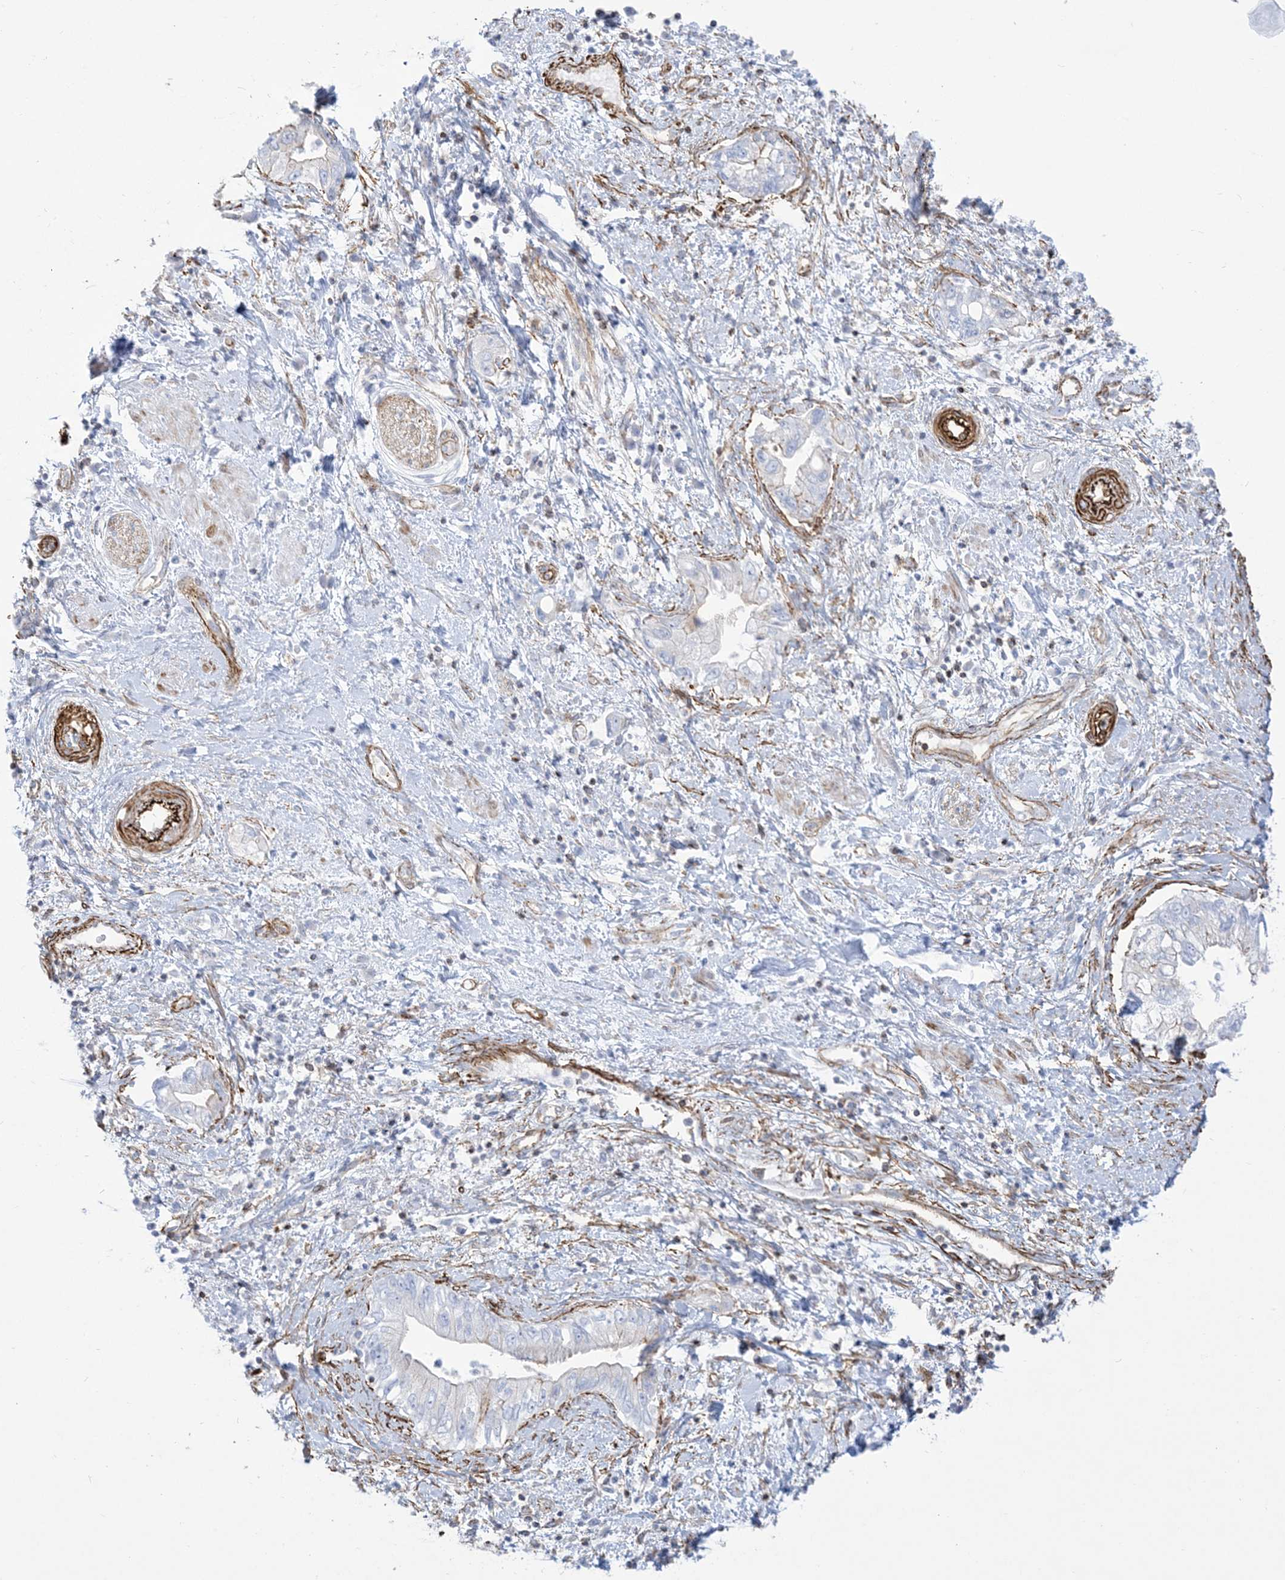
{"staining": {"intensity": "negative", "quantity": "none", "location": "none"}, "tissue": "pancreatic cancer", "cell_type": "Tumor cells", "image_type": "cancer", "snomed": [{"axis": "morphology", "description": "Adenocarcinoma, NOS"}, {"axis": "topography", "description": "Pancreas"}], "caption": "High power microscopy image of an immunohistochemistry (IHC) micrograph of pancreatic adenocarcinoma, revealing no significant expression in tumor cells.", "gene": "B3GNT7", "patient": {"sex": "female", "age": 73}}